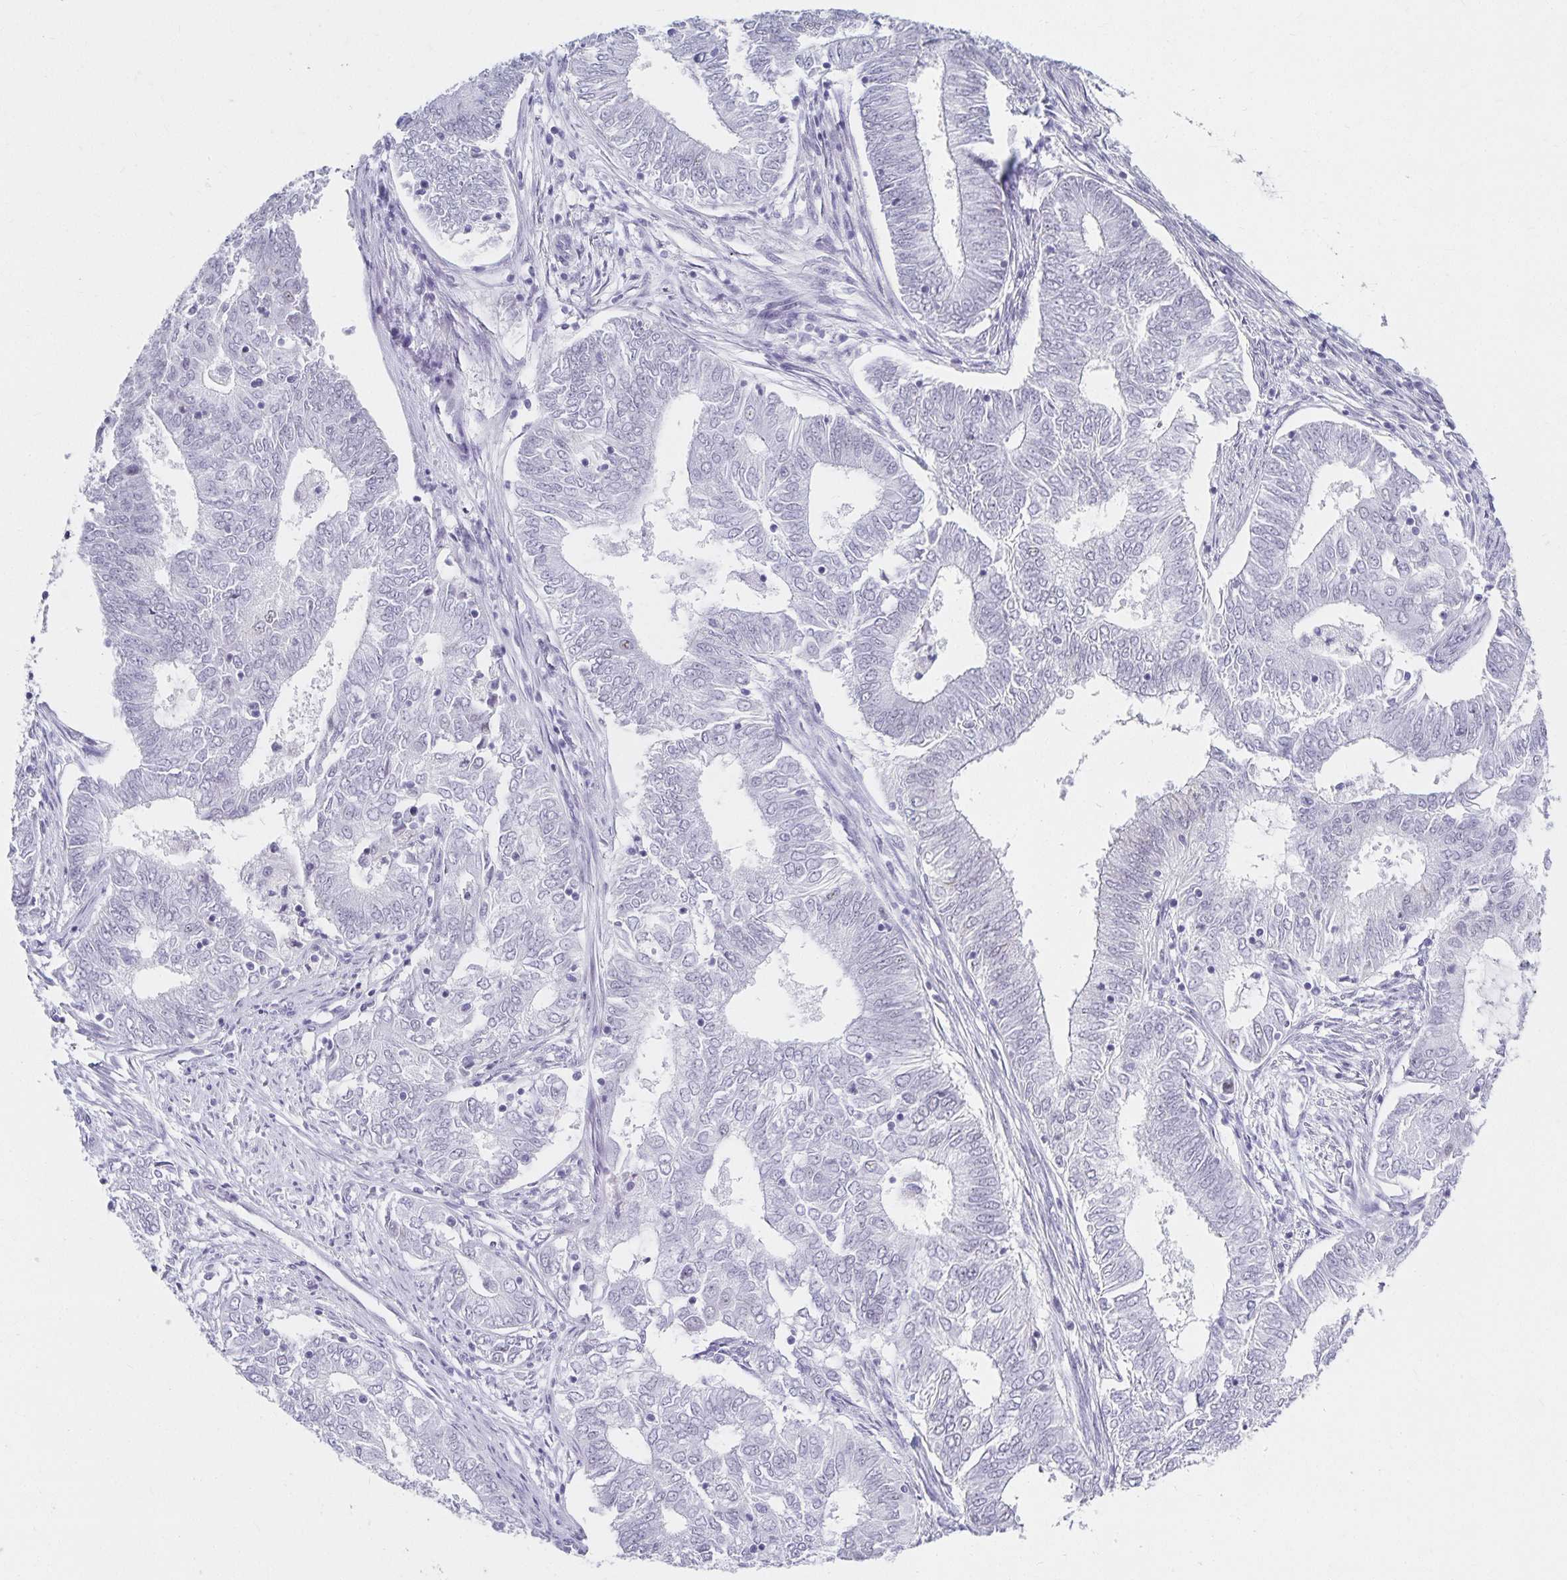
{"staining": {"intensity": "negative", "quantity": "none", "location": "none"}, "tissue": "endometrial cancer", "cell_type": "Tumor cells", "image_type": "cancer", "snomed": [{"axis": "morphology", "description": "Adenocarcinoma, NOS"}, {"axis": "topography", "description": "Endometrium"}], "caption": "Endometrial cancer was stained to show a protein in brown. There is no significant expression in tumor cells.", "gene": "C20orf85", "patient": {"sex": "female", "age": 62}}